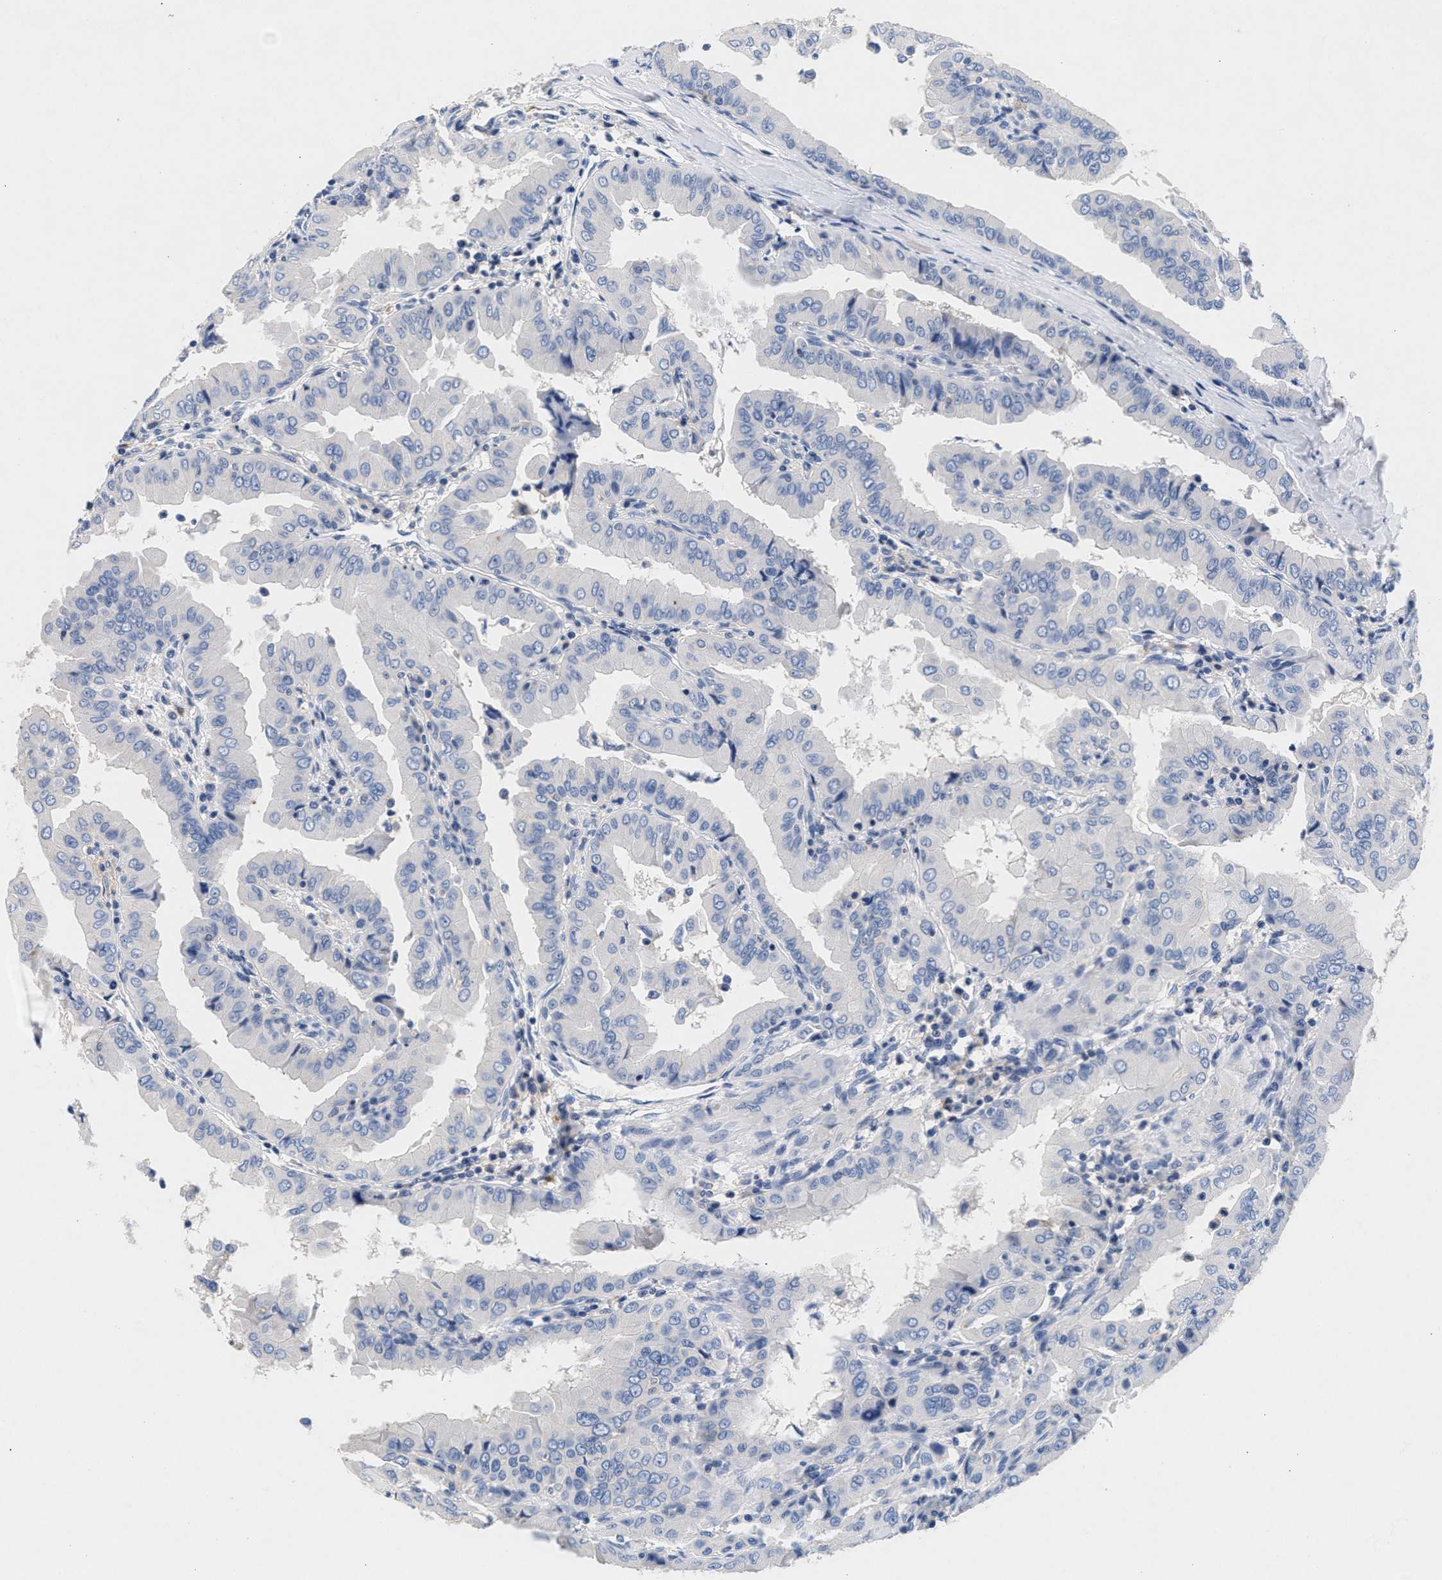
{"staining": {"intensity": "negative", "quantity": "none", "location": "none"}, "tissue": "thyroid cancer", "cell_type": "Tumor cells", "image_type": "cancer", "snomed": [{"axis": "morphology", "description": "Papillary adenocarcinoma, NOS"}, {"axis": "topography", "description": "Thyroid gland"}], "caption": "This is an immunohistochemistry image of human papillary adenocarcinoma (thyroid). There is no staining in tumor cells.", "gene": "GNAI3", "patient": {"sex": "male", "age": 33}}